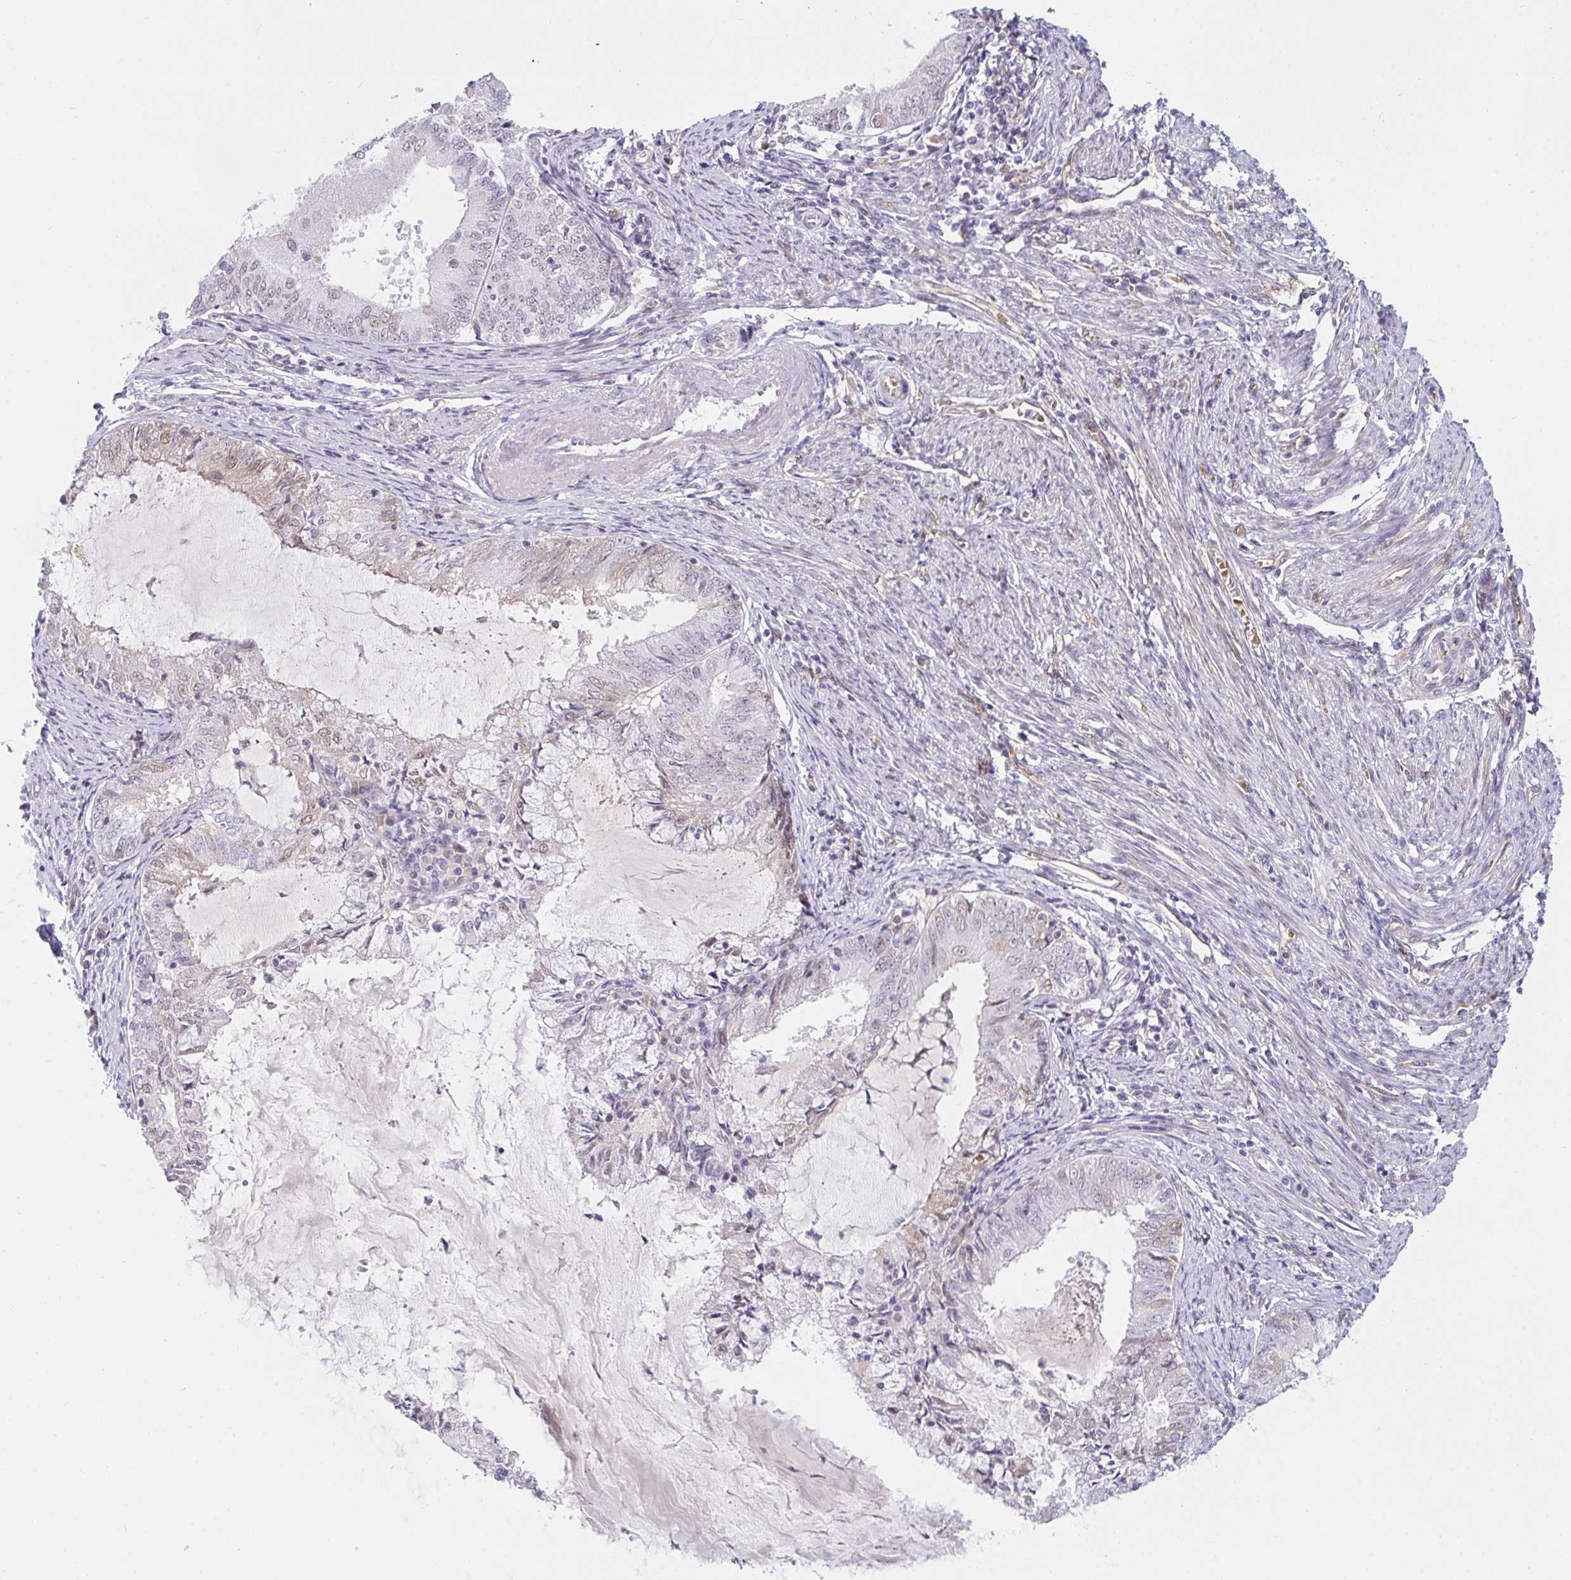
{"staining": {"intensity": "weak", "quantity": "<25%", "location": "nuclear"}, "tissue": "endometrial cancer", "cell_type": "Tumor cells", "image_type": "cancer", "snomed": [{"axis": "morphology", "description": "Adenocarcinoma, NOS"}, {"axis": "topography", "description": "Endometrium"}], "caption": "Immunohistochemistry photomicrograph of neoplastic tissue: endometrial cancer (adenocarcinoma) stained with DAB (3,3'-diaminobenzidine) demonstrates no significant protein positivity in tumor cells.", "gene": "DSCAML1", "patient": {"sex": "female", "age": 57}}